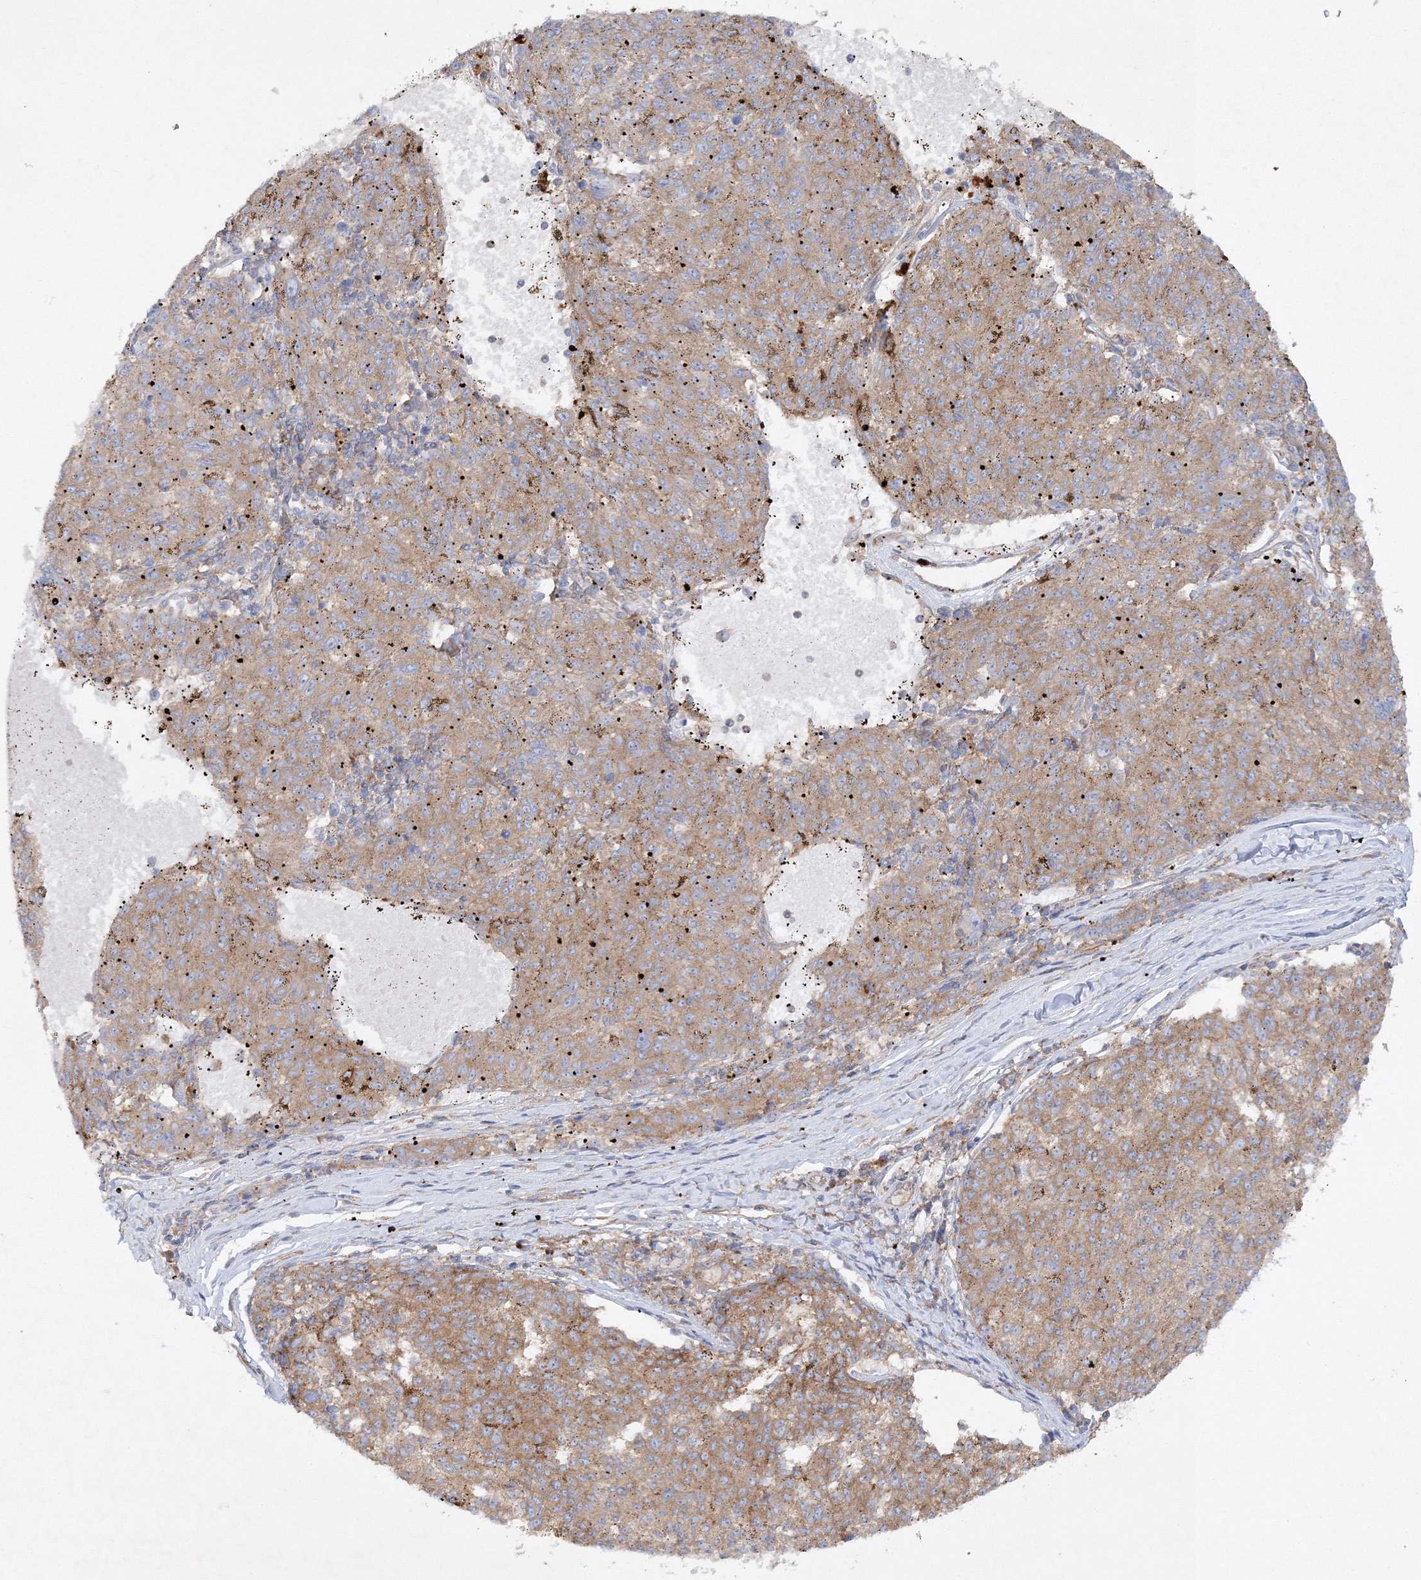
{"staining": {"intensity": "moderate", "quantity": ">75%", "location": "cytoplasmic/membranous"}, "tissue": "melanoma", "cell_type": "Tumor cells", "image_type": "cancer", "snomed": [{"axis": "morphology", "description": "Malignant melanoma, NOS"}, {"axis": "topography", "description": "Skin"}], "caption": "A medium amount of moderate cytoplasmic/membranous staining is appreciated in approximately >75% of tumor cells in melanoma tissue.", "gene": "WDR37", "patient": {"sex": "female", "age": 72}}